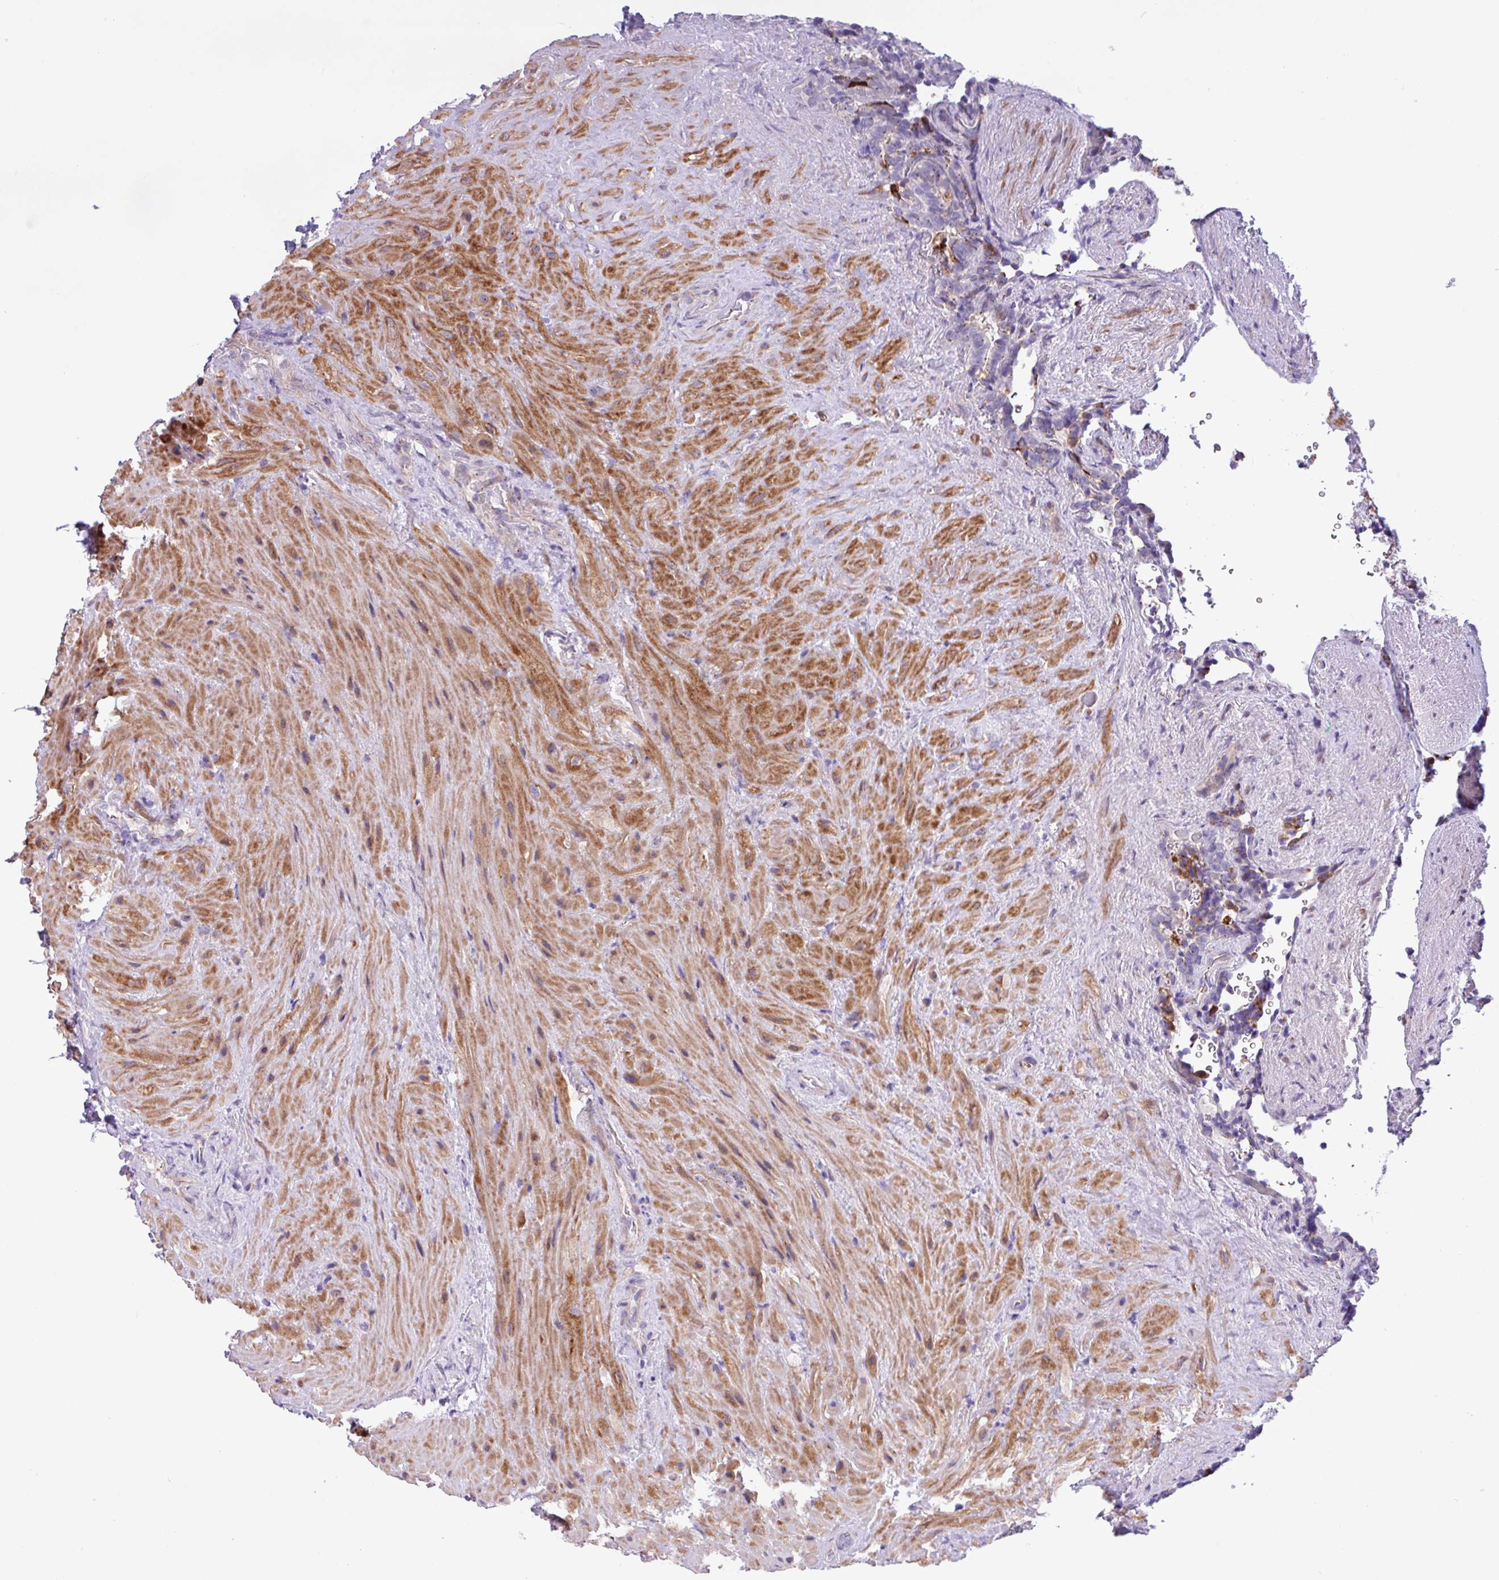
{"staining": {"intensity": "moderate", "quantity": "<25%", "location": "cytoplasmic/membranous"}, "tissue": "seminal vesicle", "cell_type": "Glandular cells", "image_type": "normal", "snomed": [{"axis": "morphology", "description": "Normal tissue, NOS"}, {"axis": "topography", "description": "Seminal veicle"}], "caption": "The photomicrograph reveals a brown stain indicating the presence of a protein in the cytoplasmic/membranous of glandular cells in seminal vesicle. (Stains: DAB (3,3'-diaminobenzidine) in brown, nuclei in blue, Microscopy: brightfield microscopy at high magnification).", "gene": "SPINK8", "patient": {"sex": "male", "age": 62}}